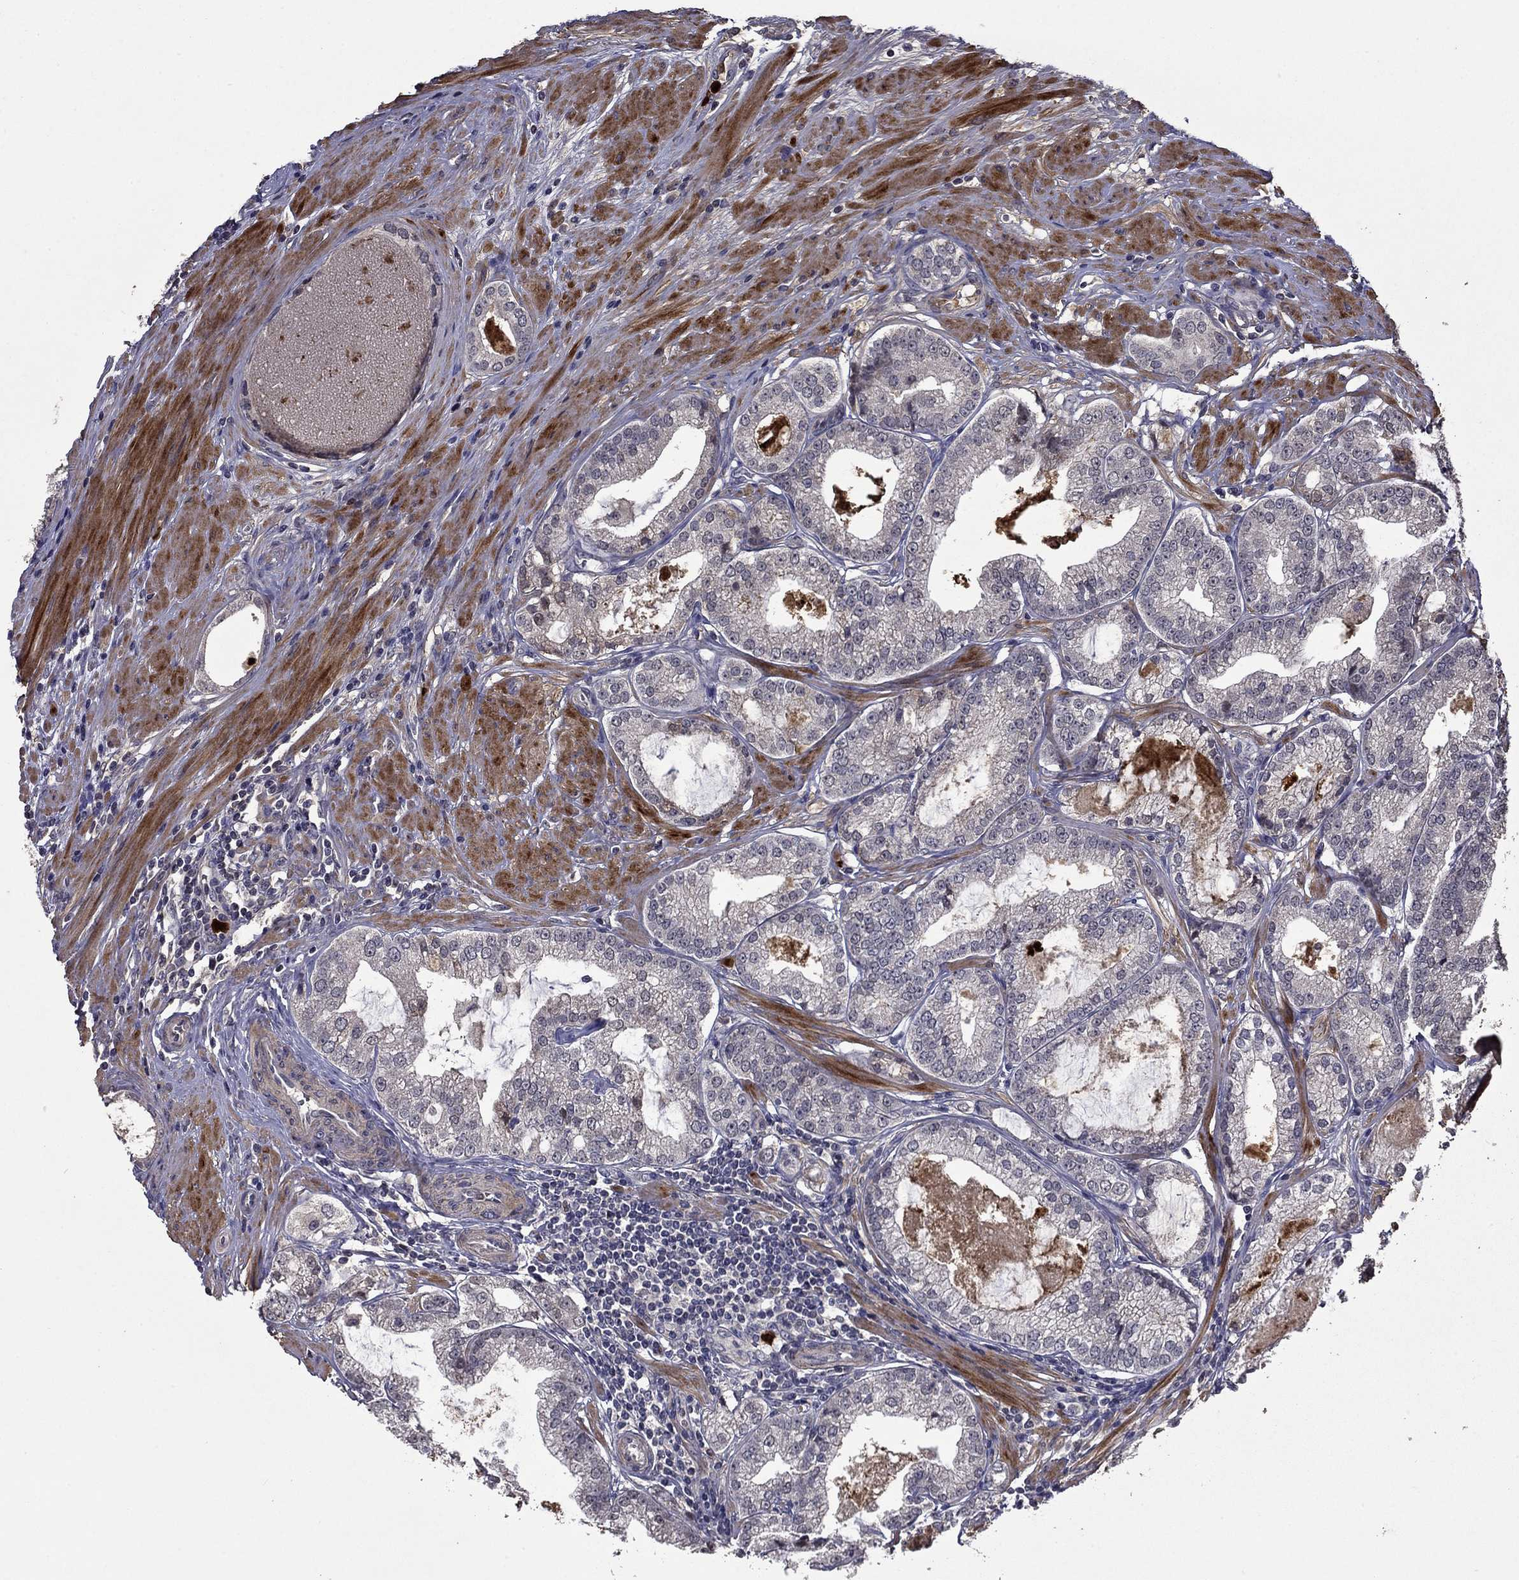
{"staining": {"intensity": "negative", "quantity": "none", "location": "none"}, "tissue": "prostate cancer", "cell_type": "Tumor cells", "image_type": "cancer", "snomed": [{"axis": "morphology", "description": "Adenocarcinoma, High grade"}, {"axis": "topography", "description": "Prostate and seminal vesicle, NOS"}], "caption": "An immunohistochemistry (IHC) photomicrograph of prostate high-grade adenocarcinoma is shown. There is no staining in tumor cells of prostate high-grade adenocarcinoma.", "gene": "SATB1", "patient": {"sex": "male", "age": 62}}